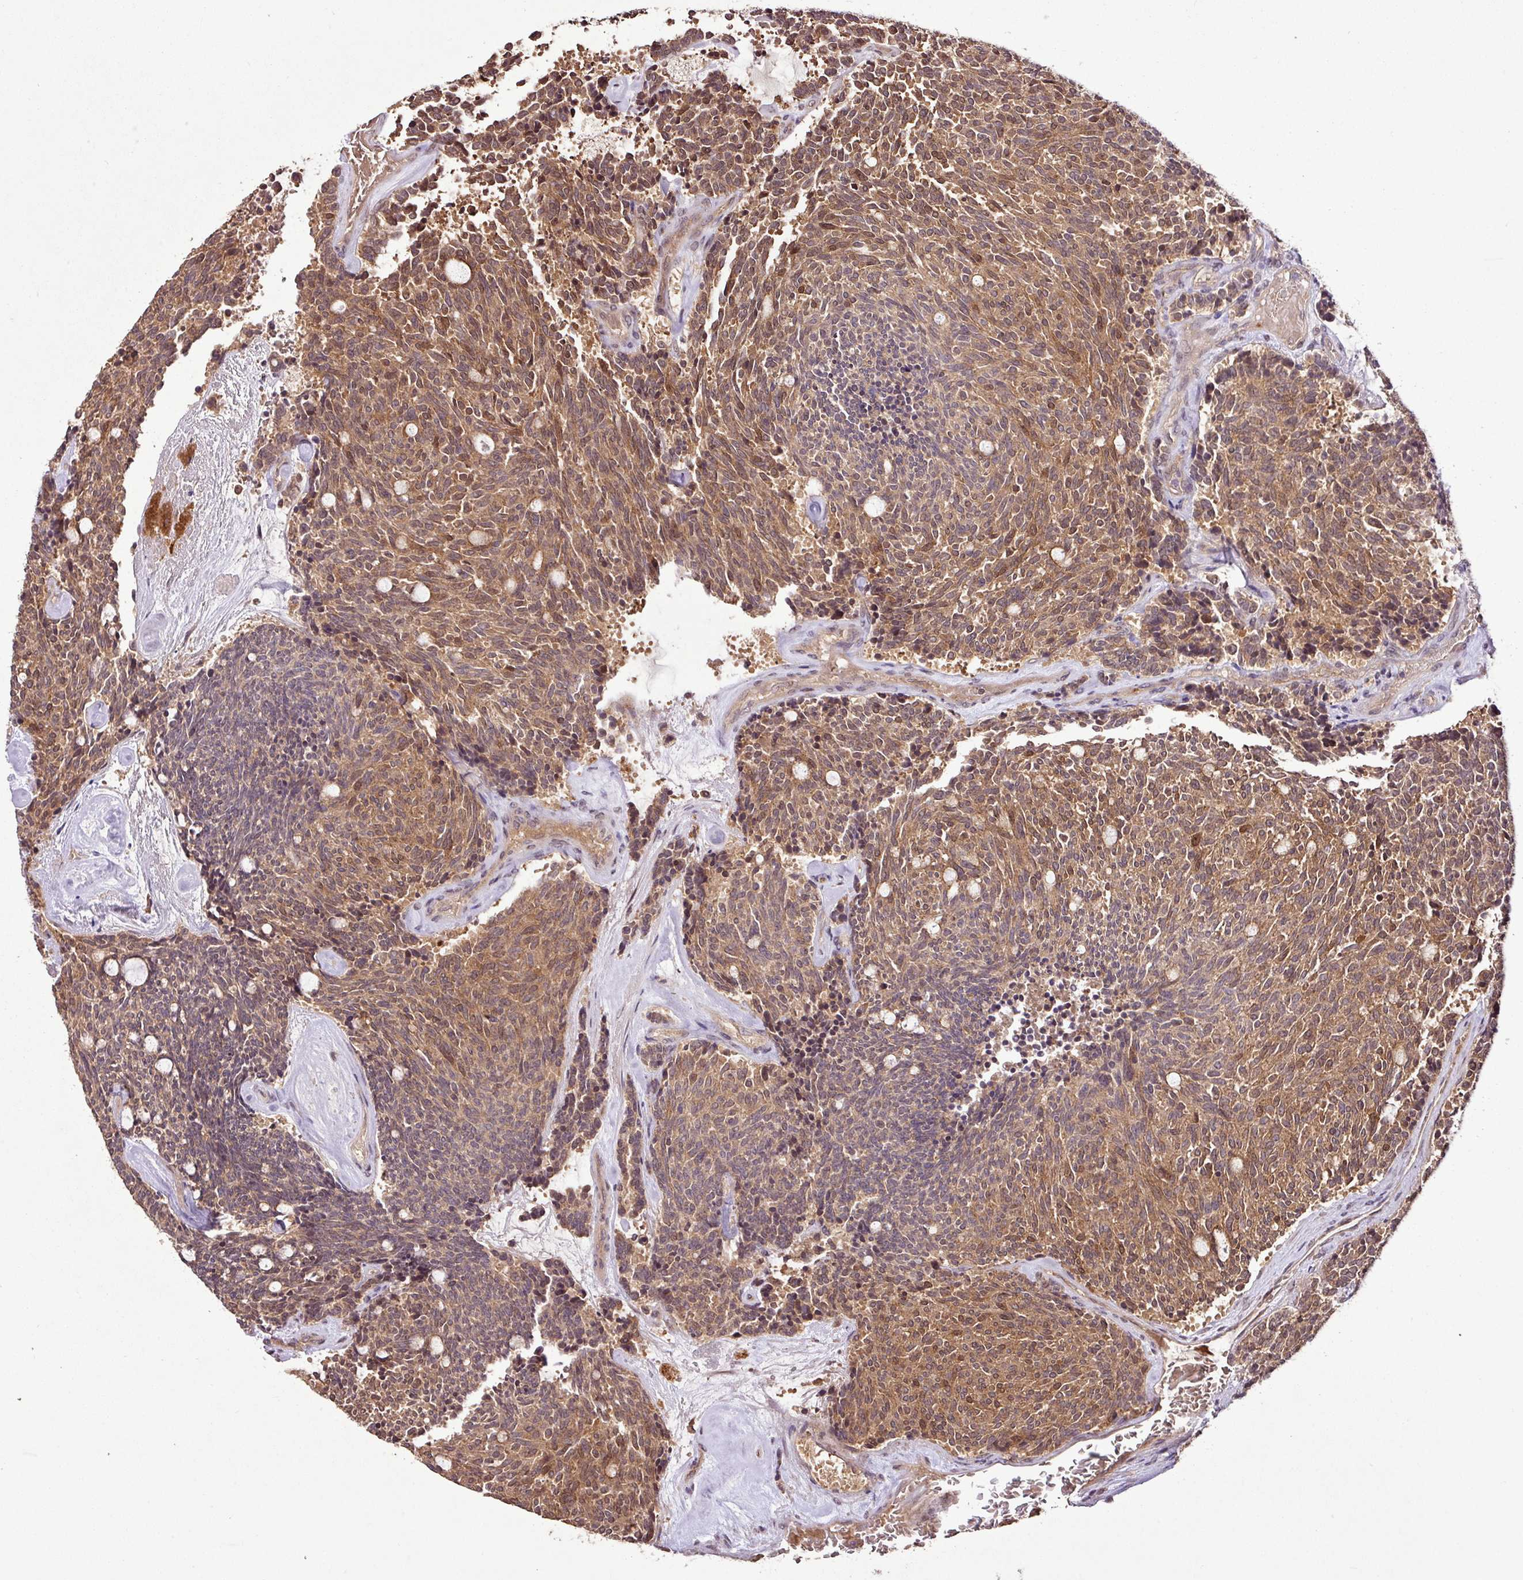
{"staining": {"intensity": "moderate", "quantity": ">75%", "location": "cytoplasmic/membranous,nuclear"}, "tissue": "carcinoid", "cell_type": "Tumor cells", "image_type": "cancer", "snomed": [{"axis": "morphology", "description": "Carcinoid, malignant, NOS"}, {"axis": "topography", "description": "Pancreas"}], "caption": "Immunohistochemical staining of human malignant carcinoid exhibits medium levels of moderate cytoplasmic/membranous and nuclear protein expression in approximately >75% of tumor cells.", "gene": "FAIM", "patient": {"sex": "female", "age": 54}}